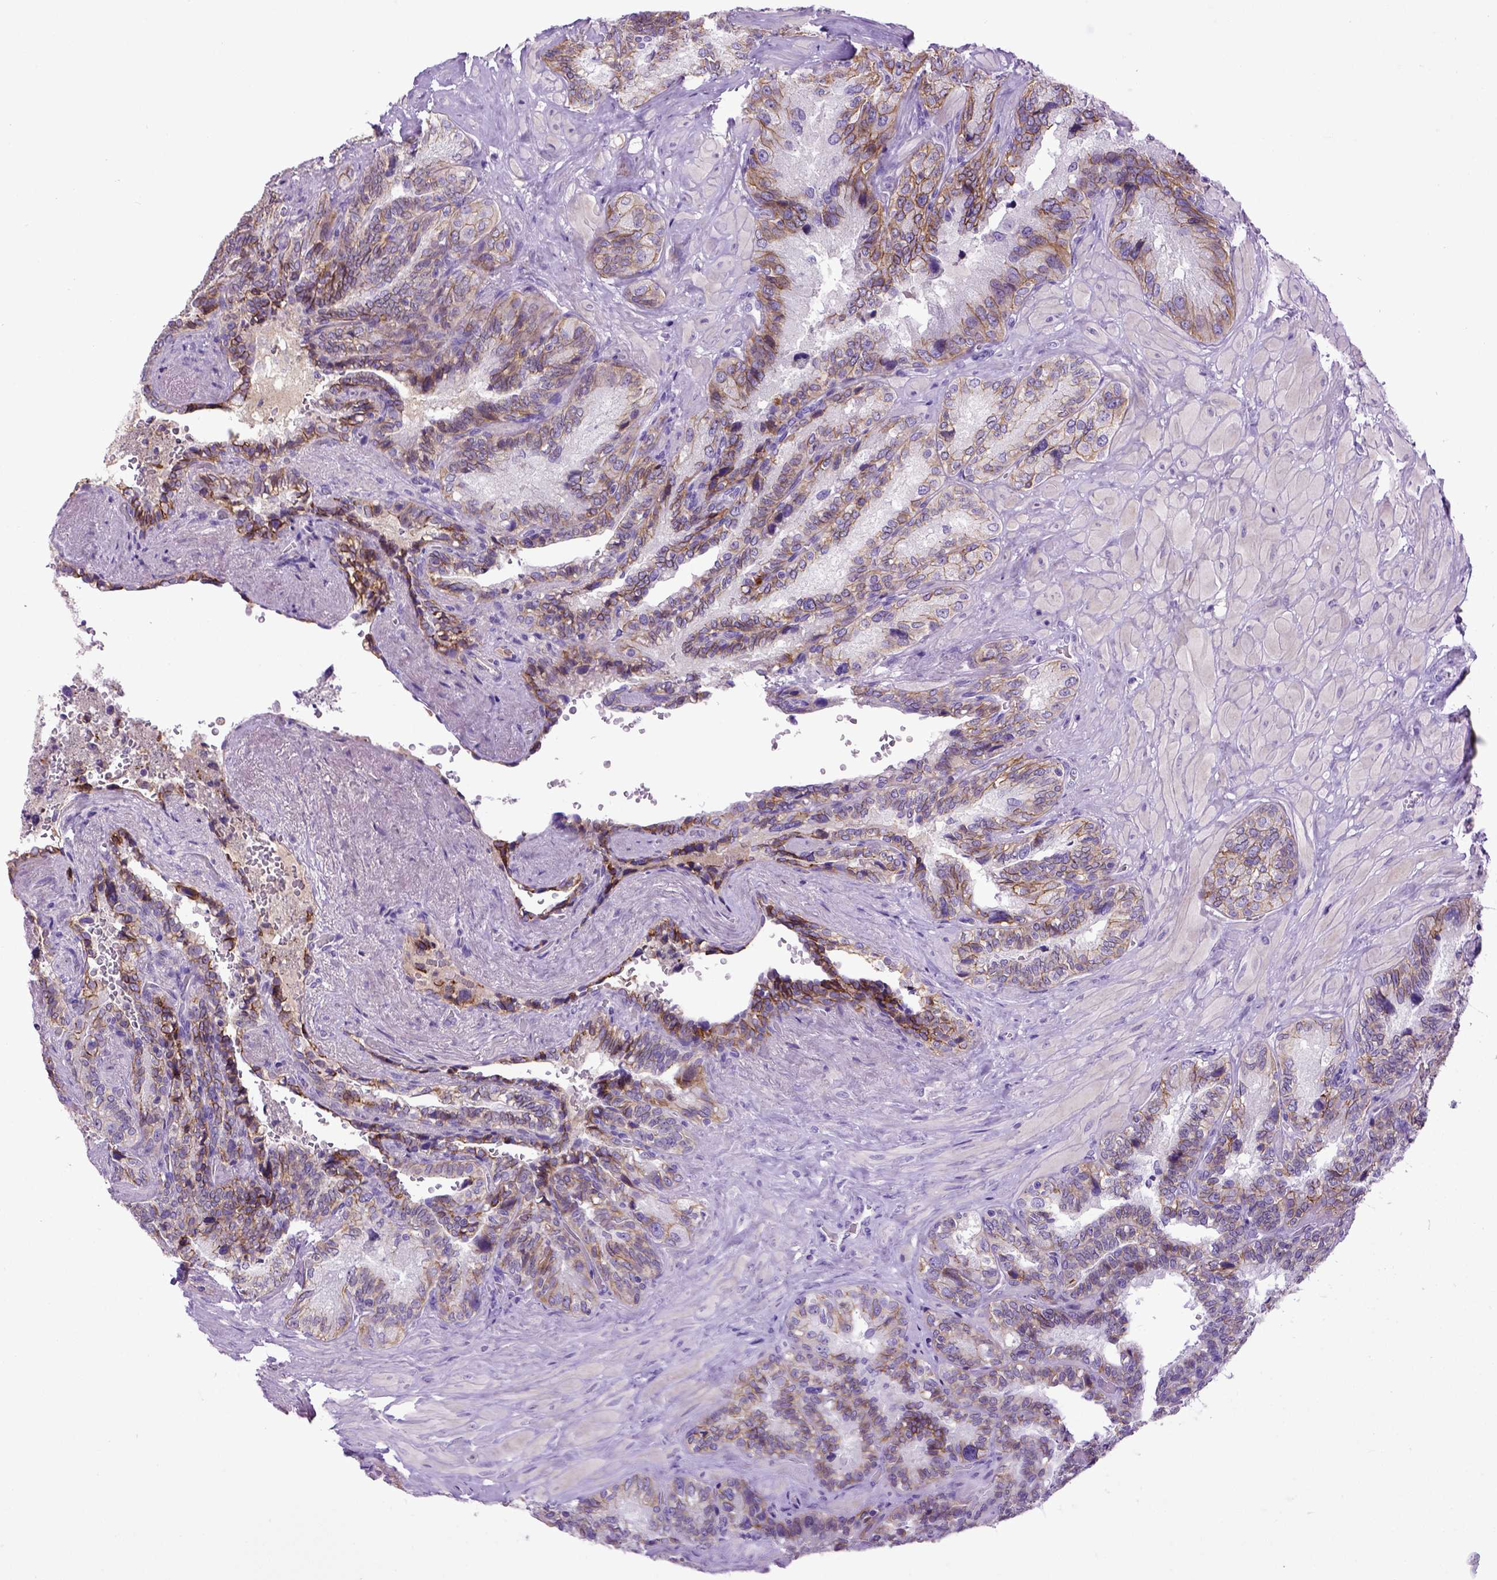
{"staining": {"intensity": "moderate", "quantity": ">75%", "location": "cytoplasmic/membranous"}, "tissue": "seminal vesicle", "cell_type": "Glandular cells", "image_type": "normal", "snomed": [{"axis": "morphology", "description": "Normal tissue, NOS"}, {"axis": "topography", "description": "Seminal veicle"}], "caption": "A histopathology image showing moderate cytoplasmic/membranous positivity in about >75% of glandular cells in normal seminal vesicle, as visualized by brown immunohistochemical staining.", "gene": "CDH1", "patient": {"sex": "male", "age": 69}}